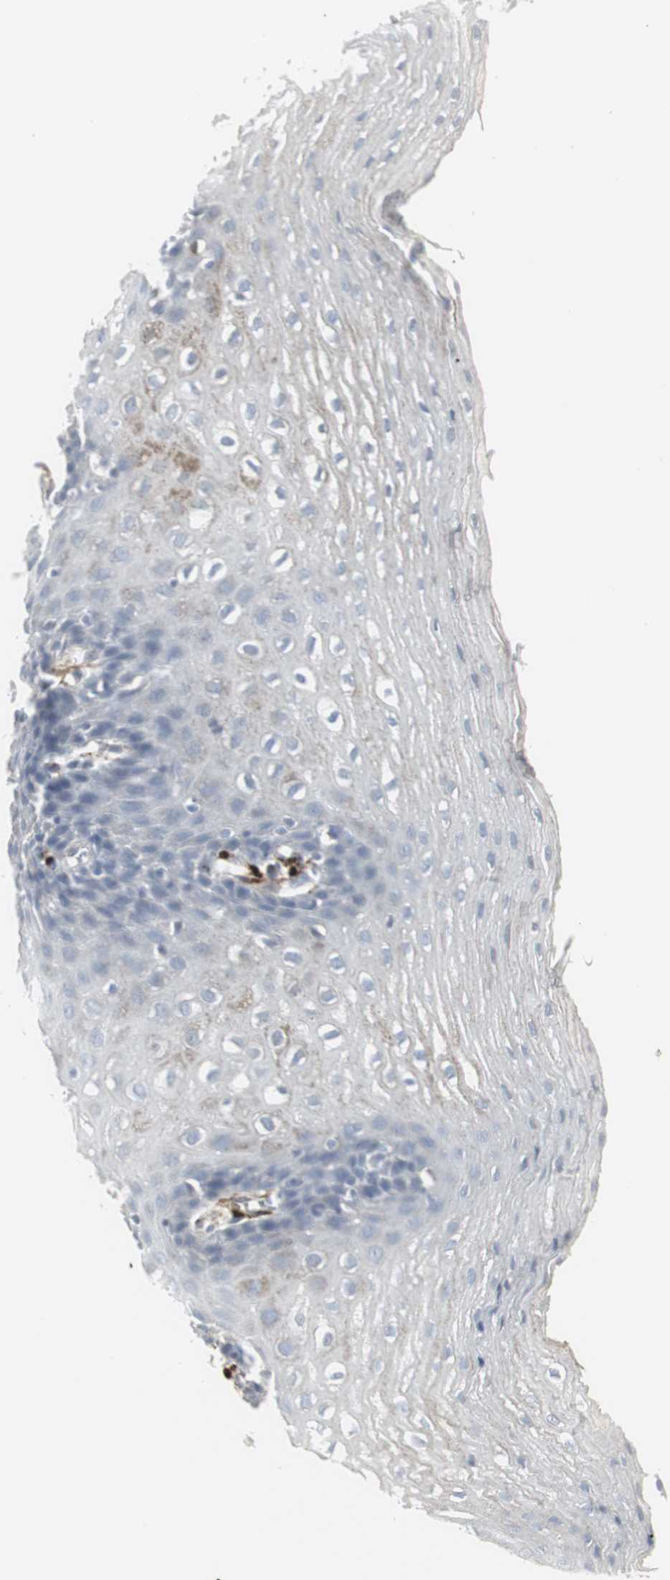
{"staining": {"intensity": "negative", "quantity": "none", "location": "none"}, "tissue": "esophagus", "cell_type": "Squamous epithelial cells", "image_type": "normal", "snomed": [{"axis": "morphology", "description": "Normal tissue, NOS"}, {"axis": "topography", "description": "Esophagus"}], "caption": "High magnification brightfield microscopy of unremarkable esophagus stained with DAB (brown) and counterstained with hematoxylin (blue): squamous epithelial cells show no significant staining. (Brightfield microscopy of DAB (3,3'-diaminobenzidine) IHC at high magnification).", "gene": "PPP1R14A", "patient": {"sex": "male", "age": 48}}